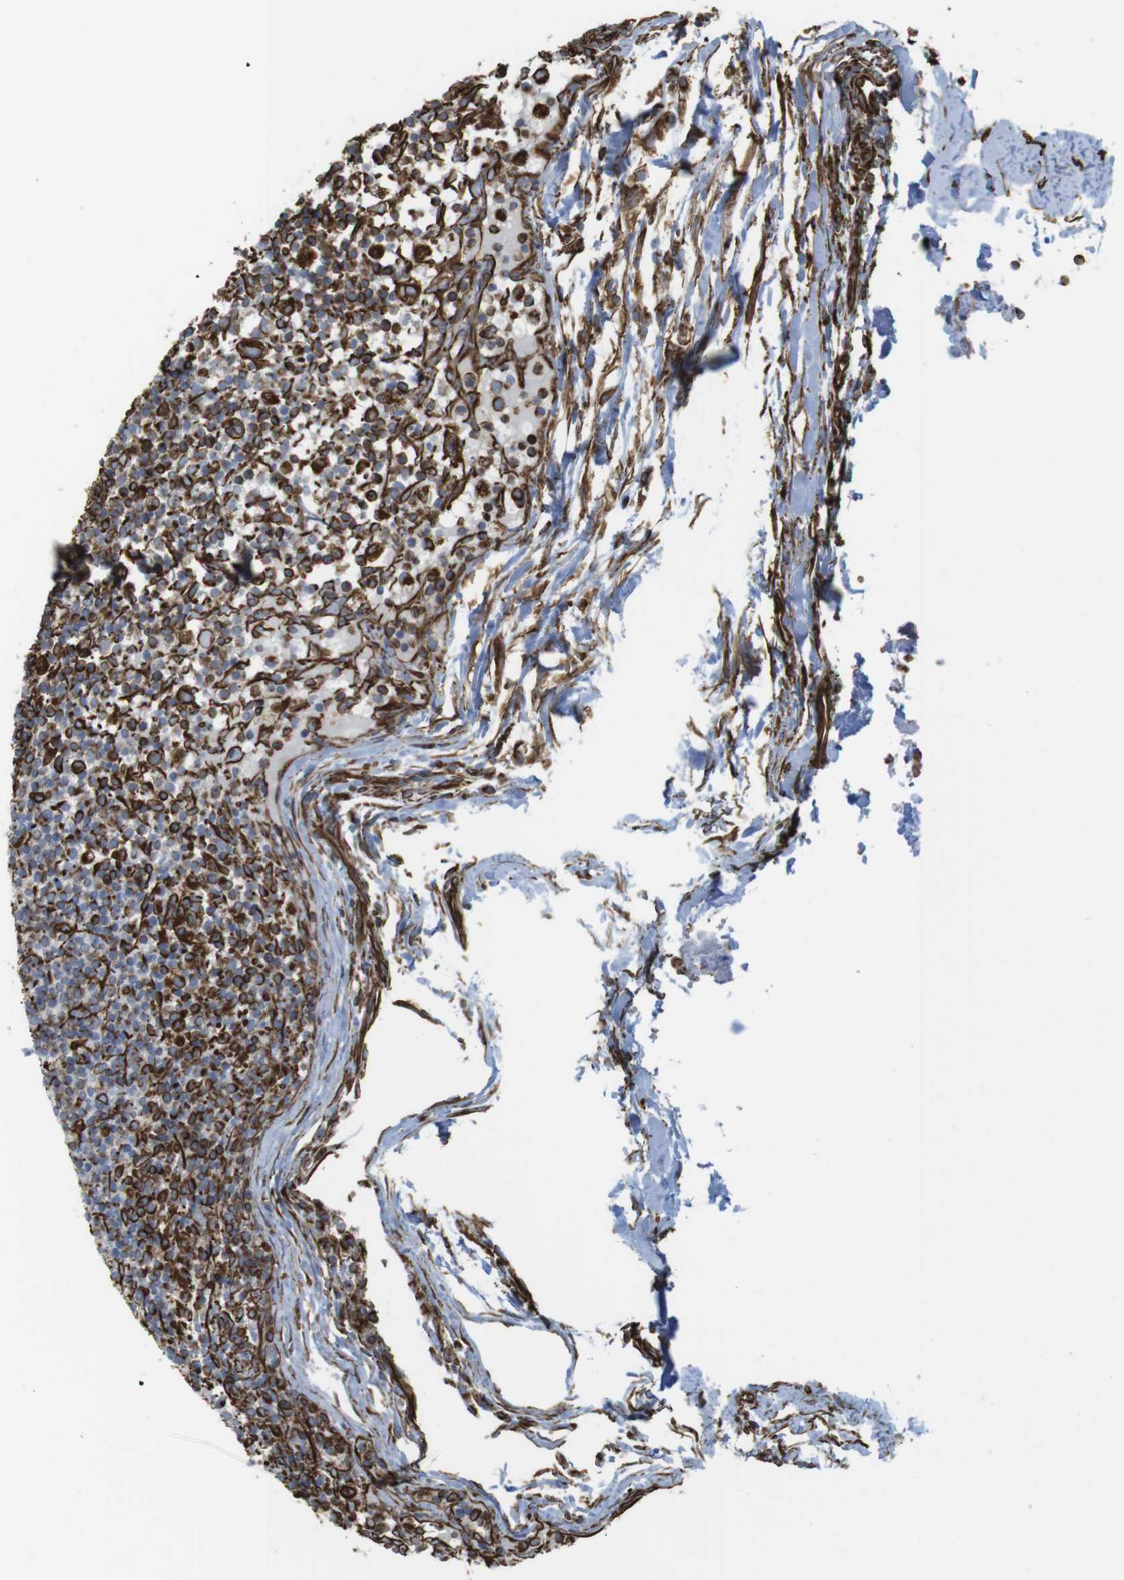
{"staining": {"intensity": "strong", "quantity": "<25%", "location": "cytoplasmic/membranous"}, "tissue": "lymph node", "cell_type": "Germinal center cells", "image_type": "normal", "snomed": [{"axis": "morphology", "description": "Normal tissue, NOS"}, {"axis": "morphology", "description": "Inflammation, NOS"}, {"axis": "topography", "description": "Lymph node"}], "caption": "There is medium levels of strong cytoplasmic/membranous expression in germinal center cells of unremarkable lymph node, as demonstrated by immunohistochemical staining (brown color).", "gene": "RALGPS1", "patient": {"sex": "male", "age": 55}}